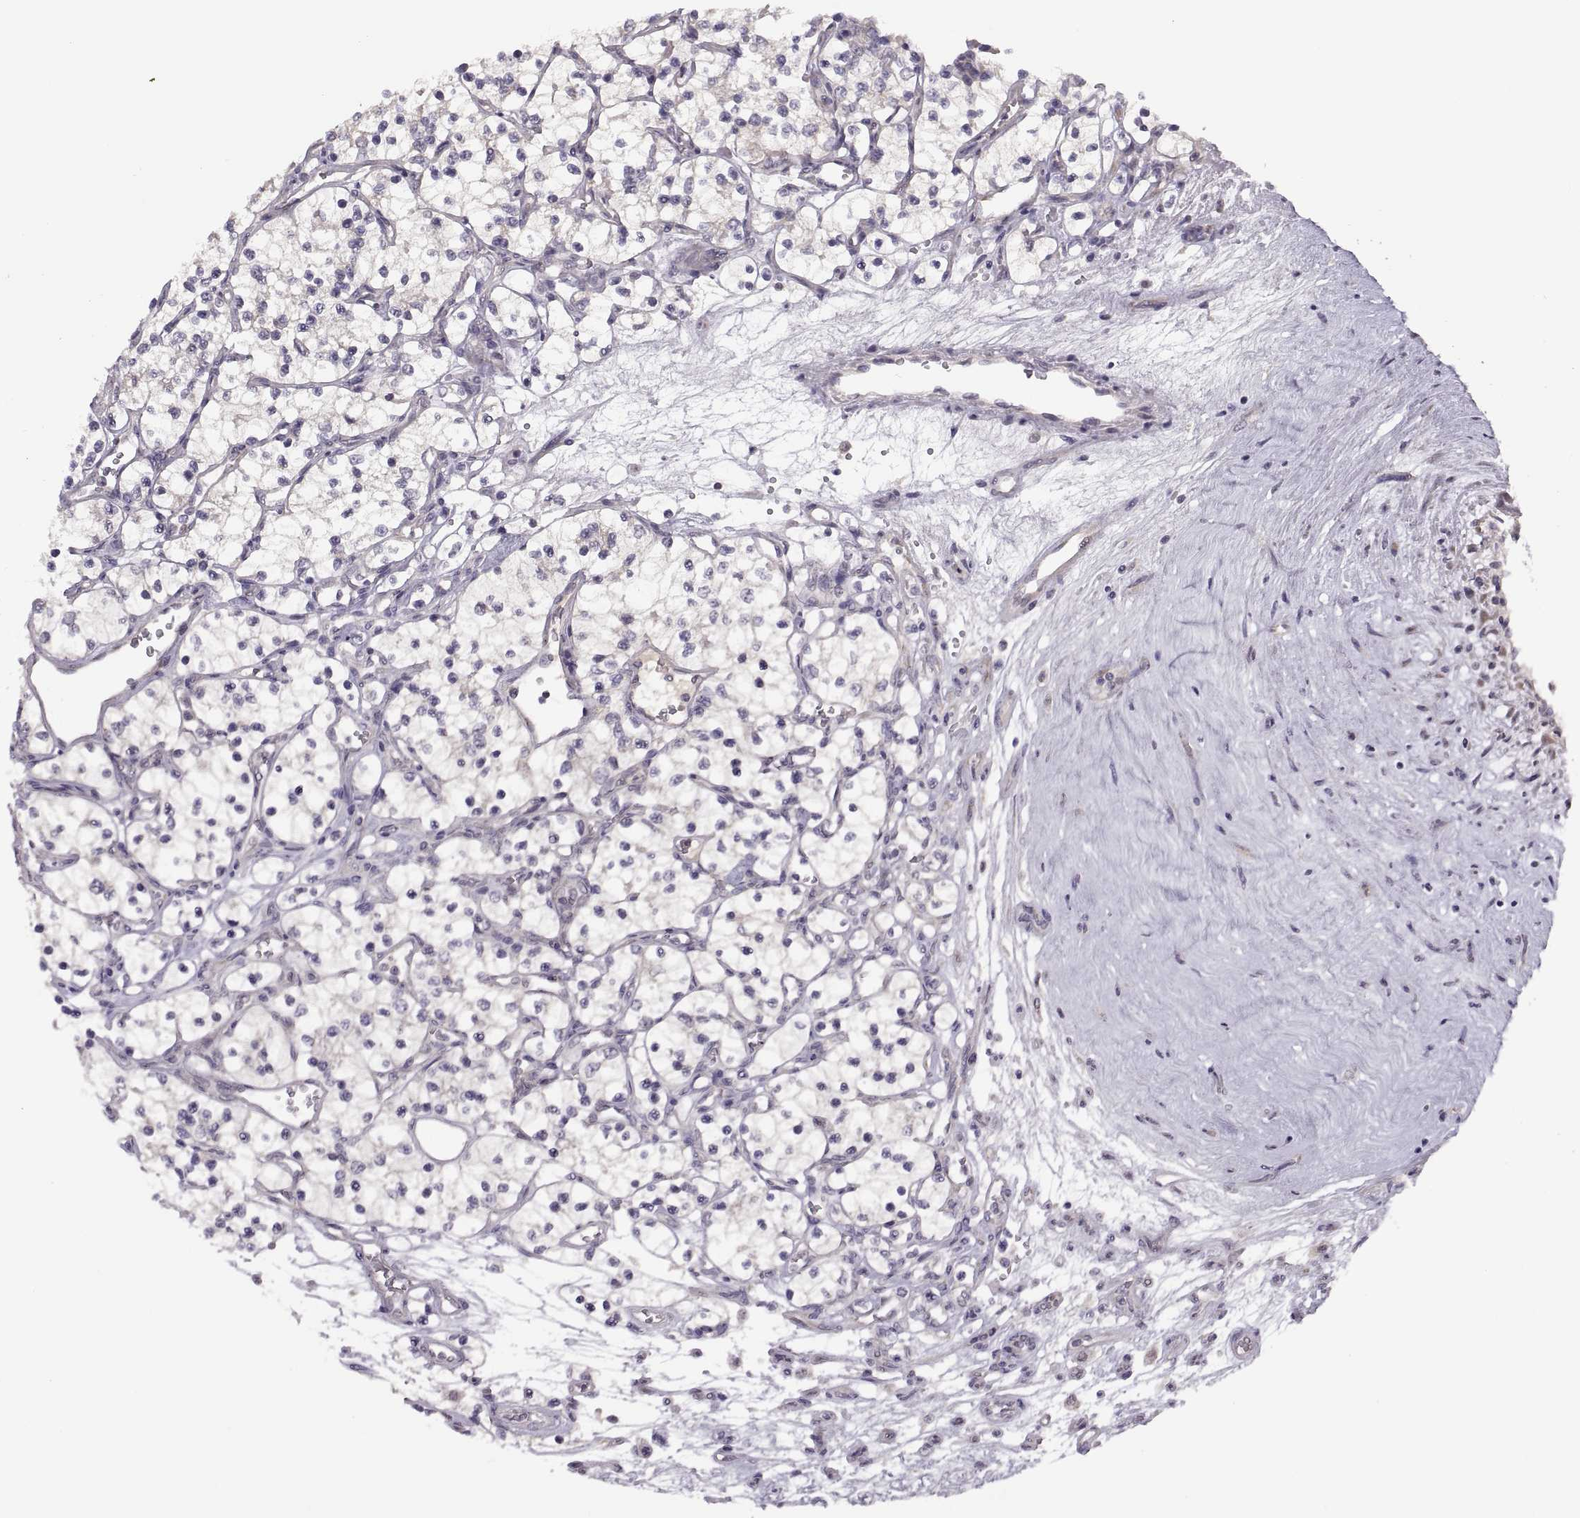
{"staining": {"intensity": "negative", "quantity": "none", "location": "none"}, "tissue": "renal cancer", "cell_type": "Tumor cells", "image_type": "cancer", "snomed": [{"axis": "morphology", "description": "Adenocarcinoma, NOS"}, {"axis": "topography", "description": "Kidney"}], "caption": "An image of renal cancer stained for a protein demonstrates no brown staining in tumor cells.", "gene": "ACSBG2", "patient": {"sex": "female", "age": 69}}